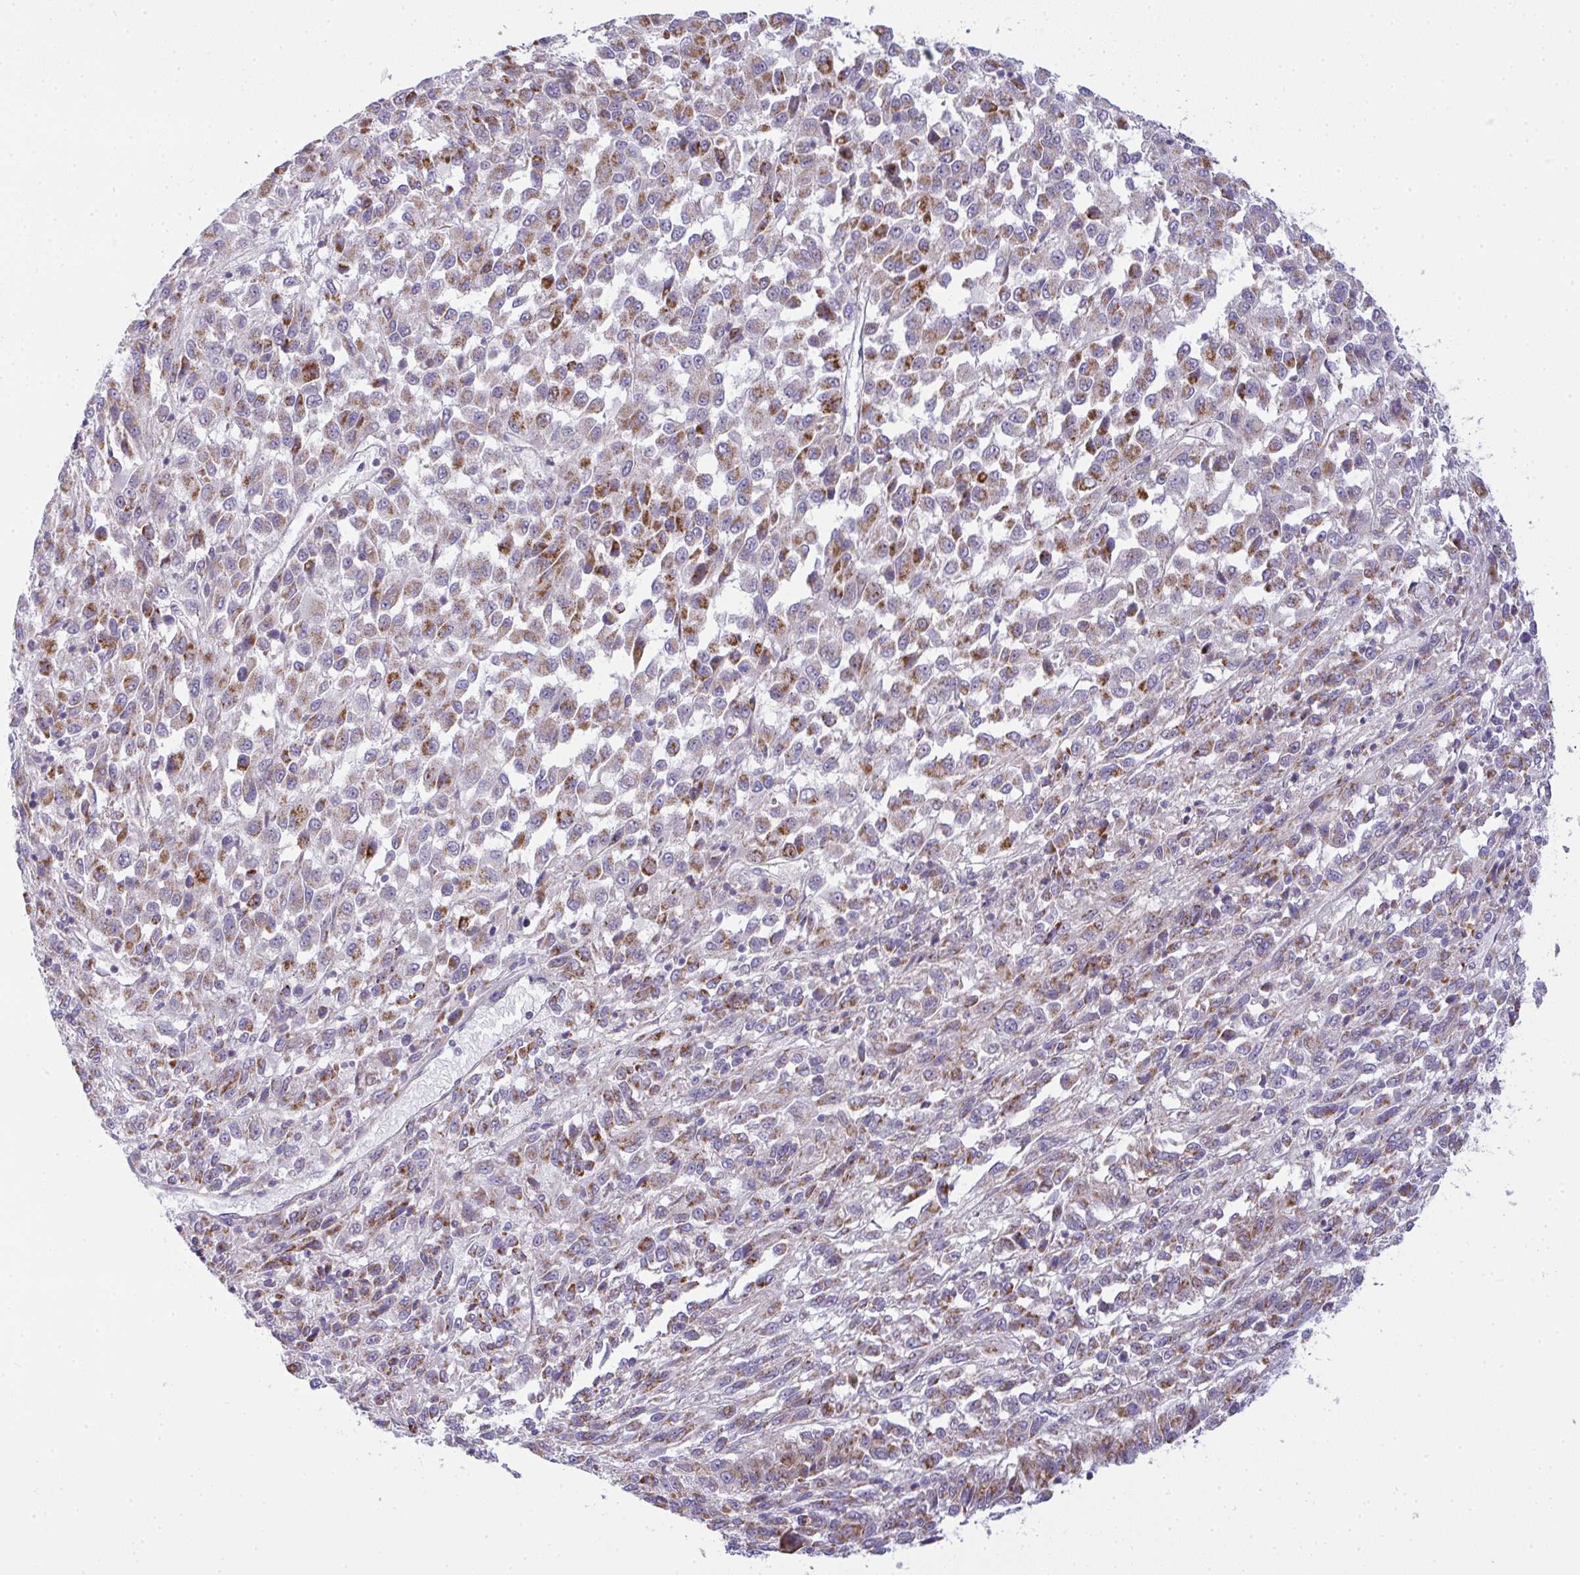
{"staining": {"intensity": "moderate", "quantity": ">75%", "location": "cytoplasmic/membranous"}, "tissue": "melanoma", "cell_type": "Tumor cells", "image_type": "cancer", "snomed": [{"axis": "morphology", "description": "Malignant melanoma, Metastatic site"}, {"axis": "topography", "description": "Lung"}], "caption": "A brown stain labels moderate cytoplasmic/membranous expression of a protein in human melanoma tumor cells. (Brightfield microscopy of DAB IHC at high magnification).", "gene": "SRRM4", "patient": {"sex": "male", "age": 64}}